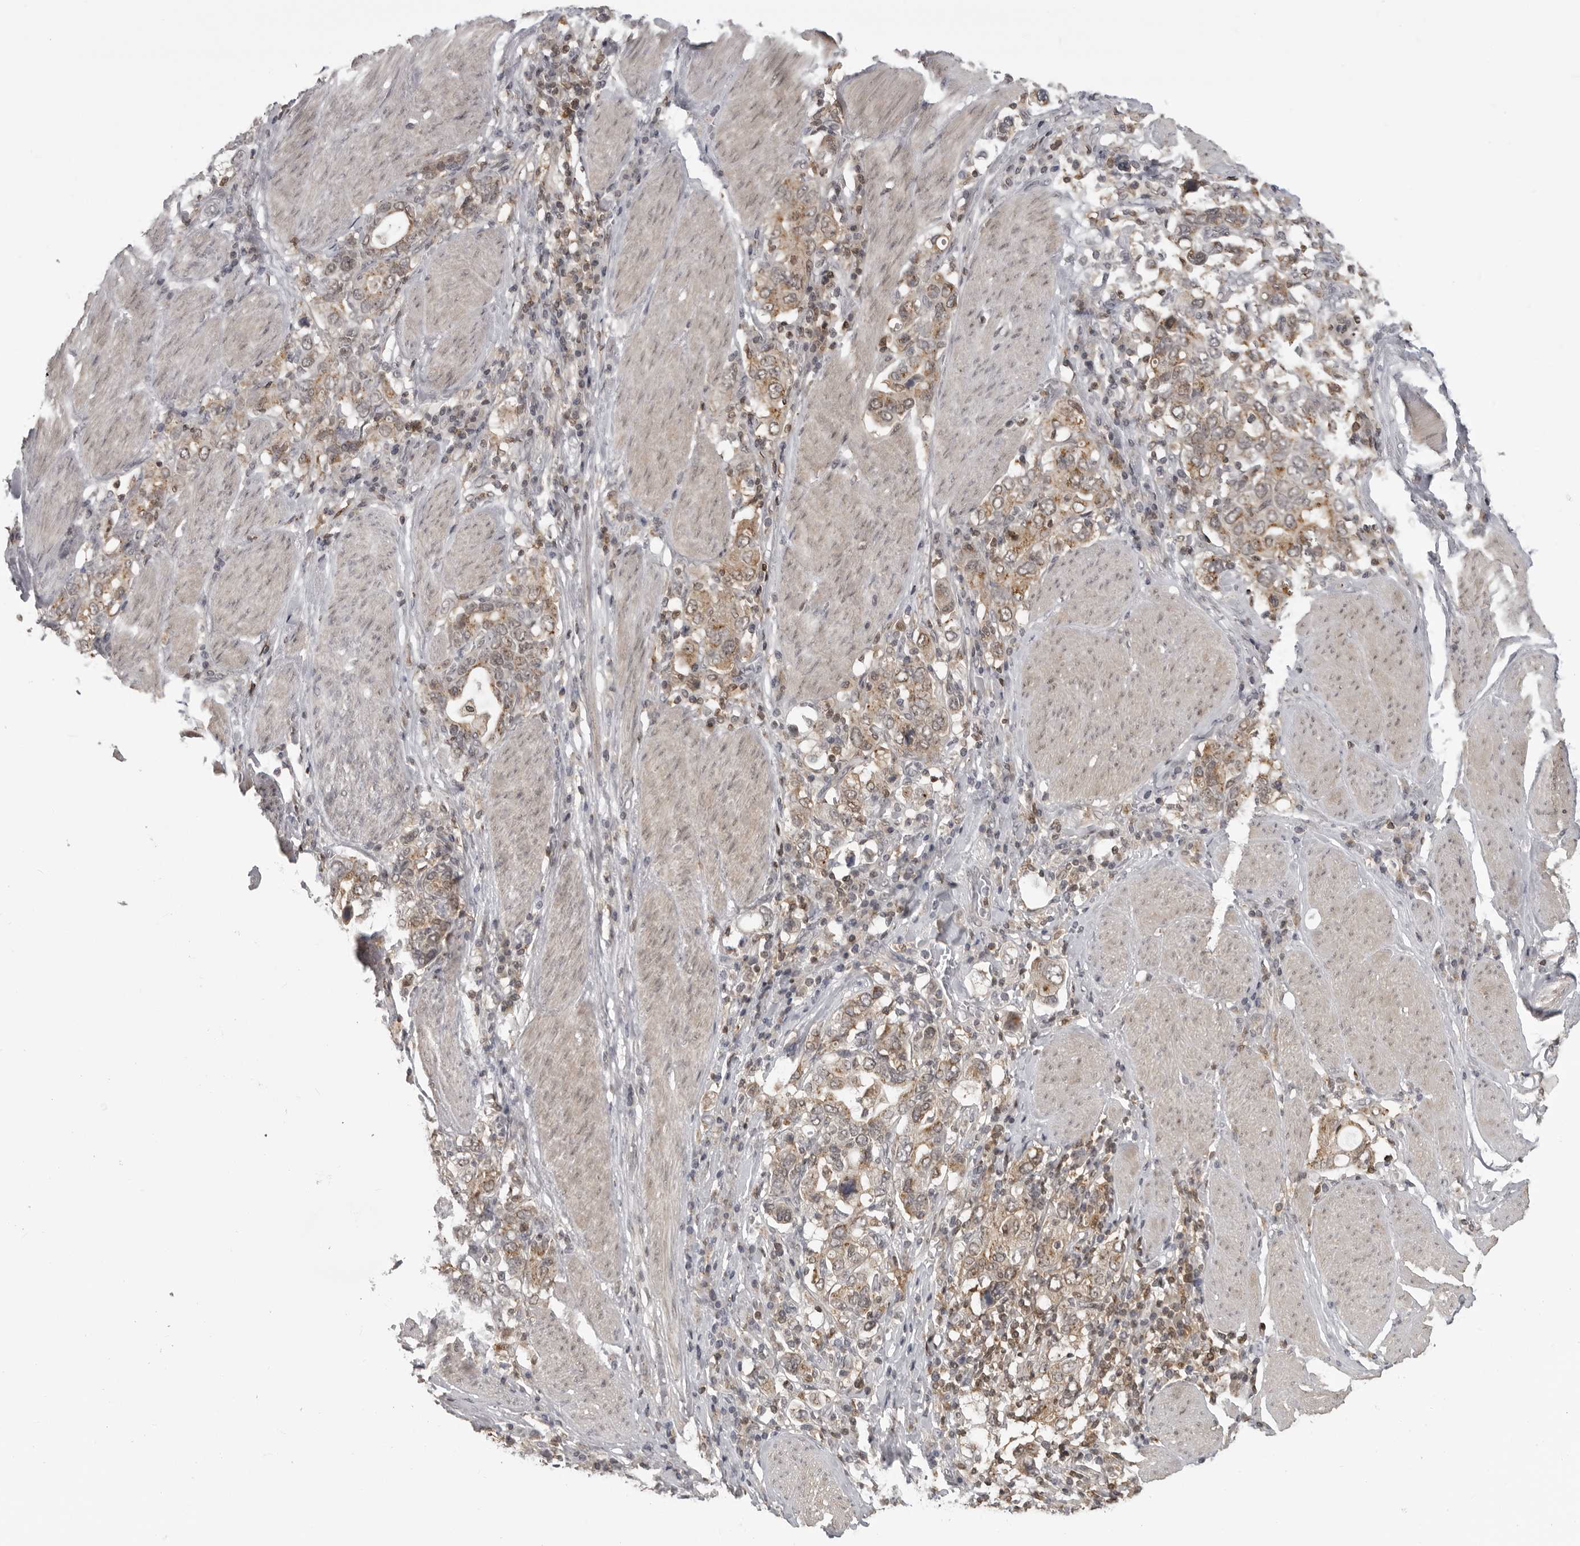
{"staining": {"intensity": "moderate", "quantity": ">75%", "location": "cytoplasmic/membranous"}, "tissue": "stomach cancer", "cell_type": "Tumor cells", "image_type": "cancer", "snomed": [{"axis": "morphology", "description": "Adenocarcinoma, NOS"}, {"axis": "topography", "description": "Stomach, upper"}], "caption": "Stomach adenocarcinoma stained with immunohistochemistry displays moderate cytoplasmic/membranous expression in approximately >75% of tumor cells.", "gene": "PDCL3", "patient": {"sex": "male", "age": 62}}